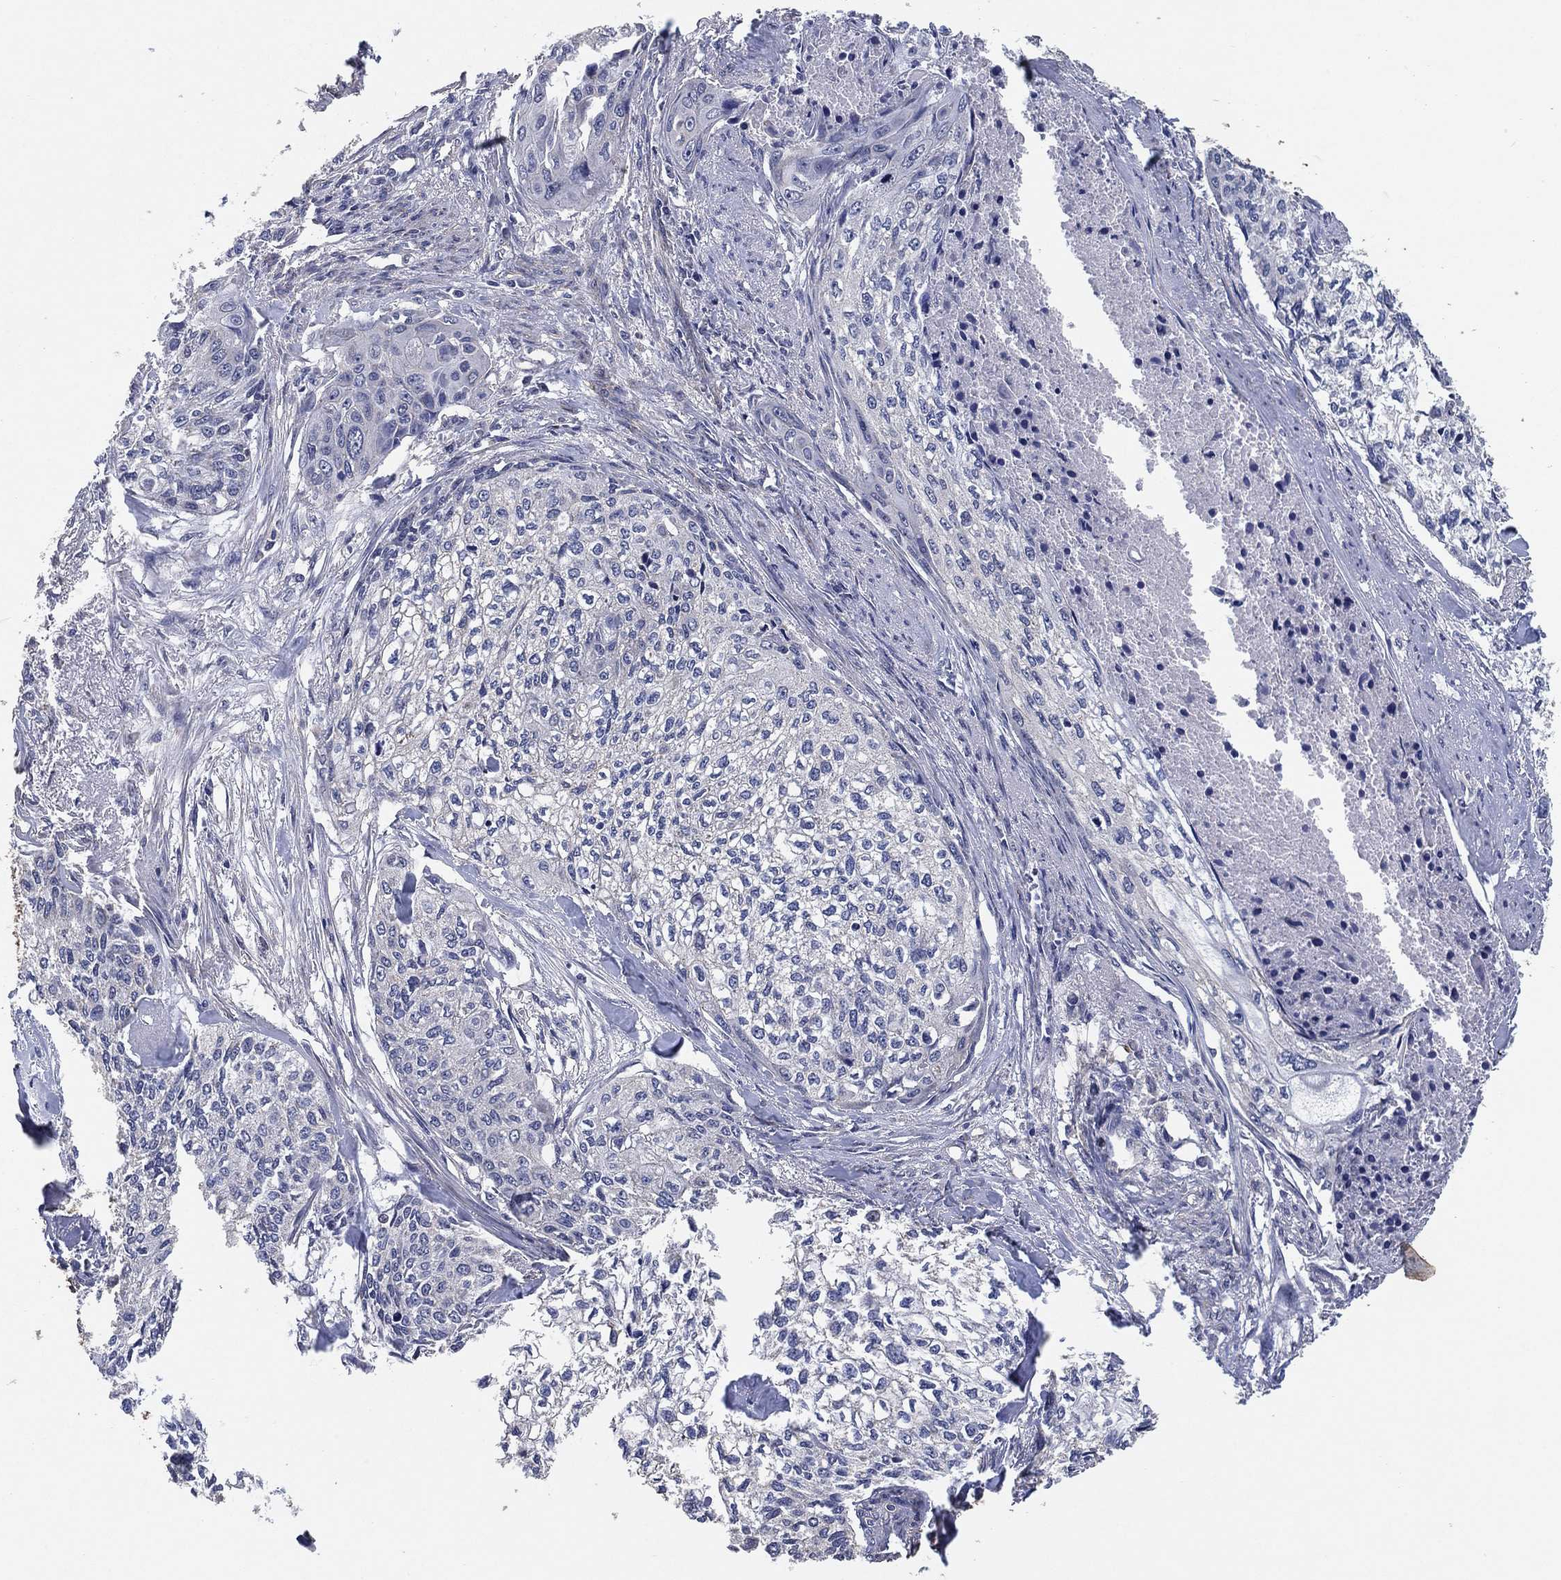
{"staining": {"intensity": "negative", "quantity": "none", "location": "none"}, "tissue": "cervical cancer", "cell_type": "Tumor cells", "image_type": "cancer", "snomed": [{"axis": "morphology", "description": "Squamous cell carcinoma, NOS"}, {"axis": "topography", "description": "Cervix"}], "caption": "High magnification brightfield microscopy of squamous cell carcinoma (cervical) stained with DAB (3,3'-diaminobenzidine) (brown) and counterstained with hematoxylin (blue): tumor cells show no significant staining.", "gene": "KLK5", "patient": {"sex": "female", "age": 58}}